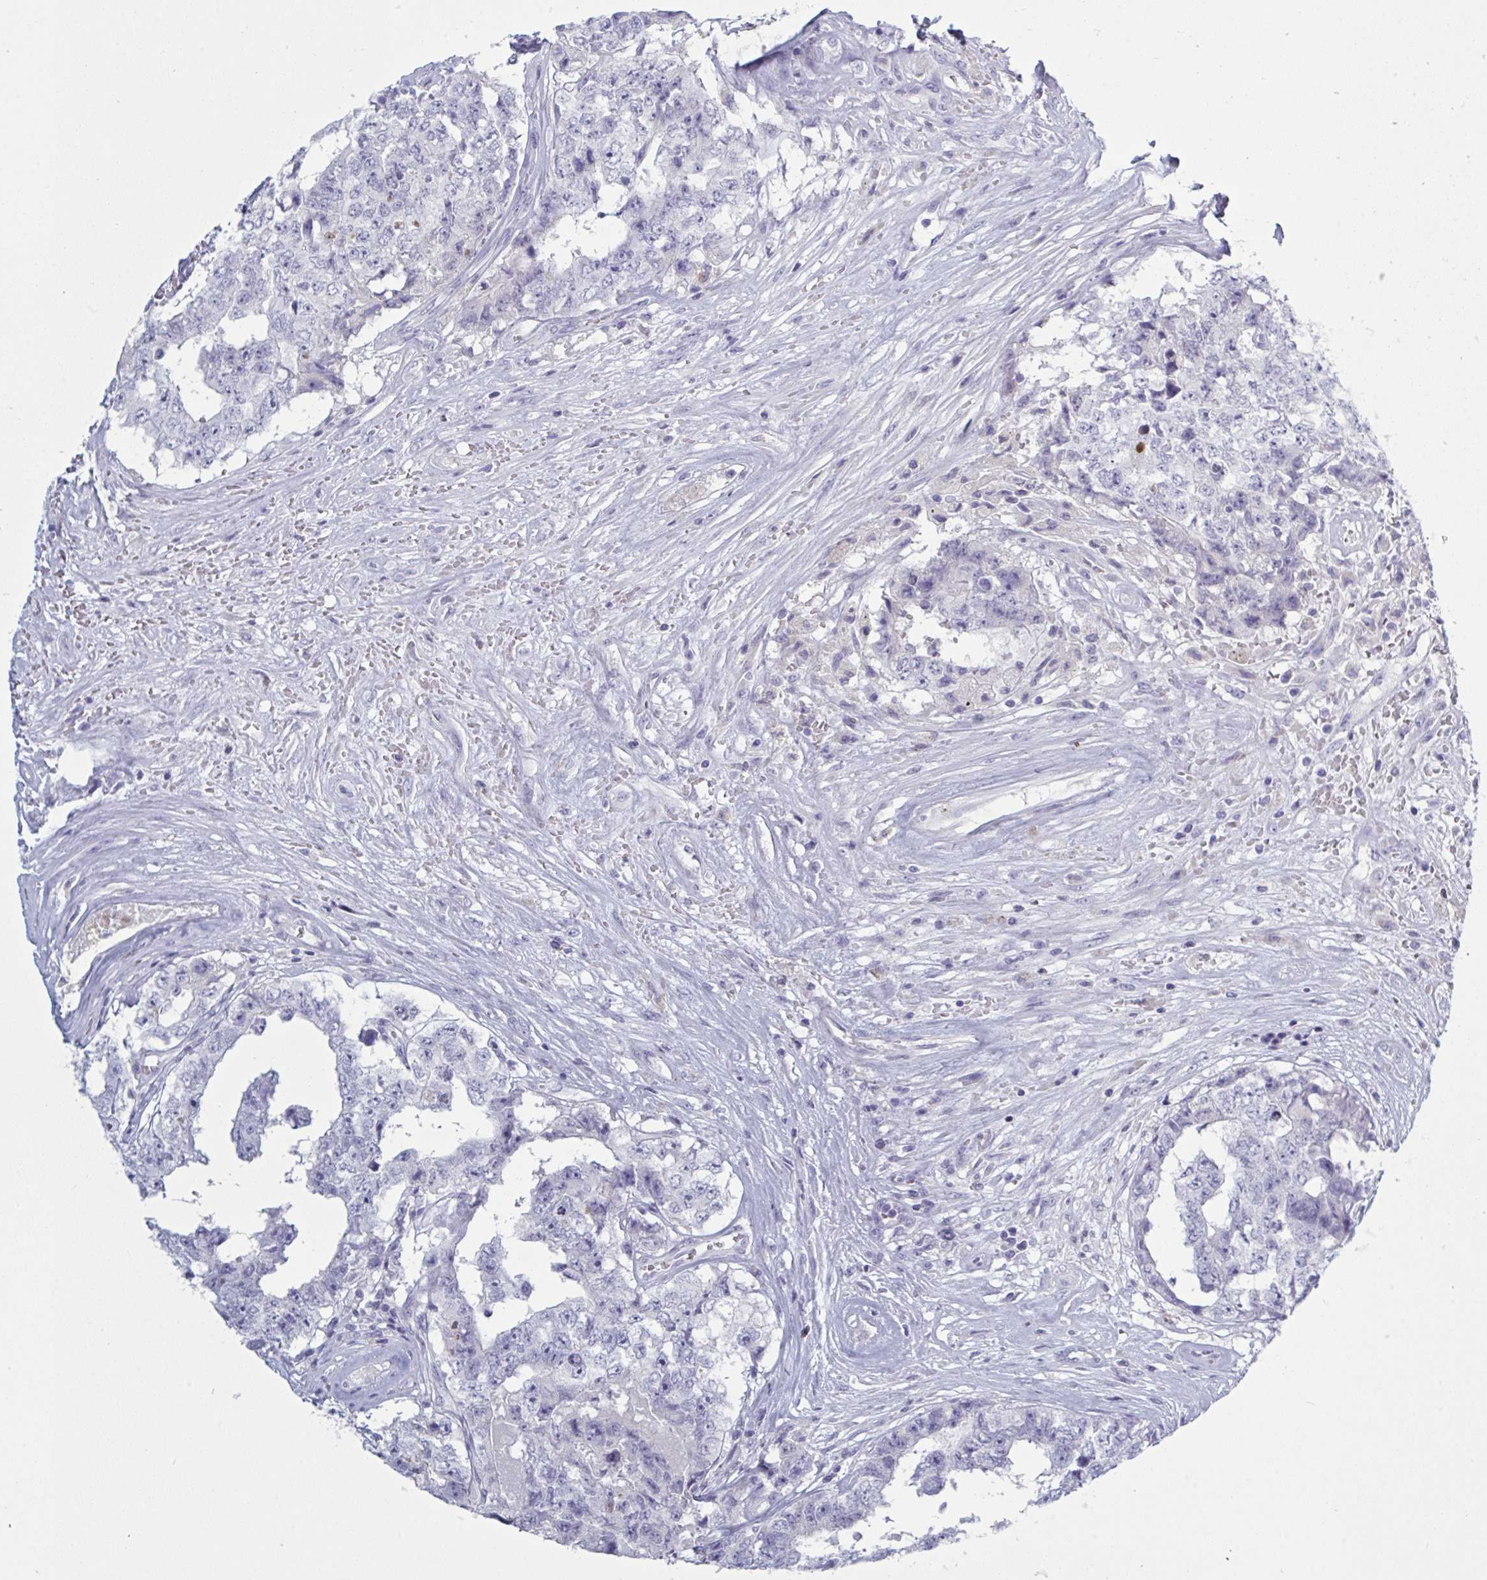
{"staining": {"intensity": "negative", "quantity": "none", "location": "none"}, "tissue": "testis cancer", "cell_type": "Tumor cells", "image_type": "cancer", "snomed": [{"axis": "morphology", "description": "Normal tissue, NOS"}, {"axis": "morphology", "description": "Carcinoma, Embryonal, NOS"}, {"axis": "topography", "description": "Testis"}, {"axis": "topography", "description": "Epididymis"}], "caption": "This is an immunohistochemistry (IHC) image of human embryonal carcinoma (testis). There is no positivity in tumor cells.", "gene": "NDUFC2", "patient": {"sex": "male", "age": 25}}